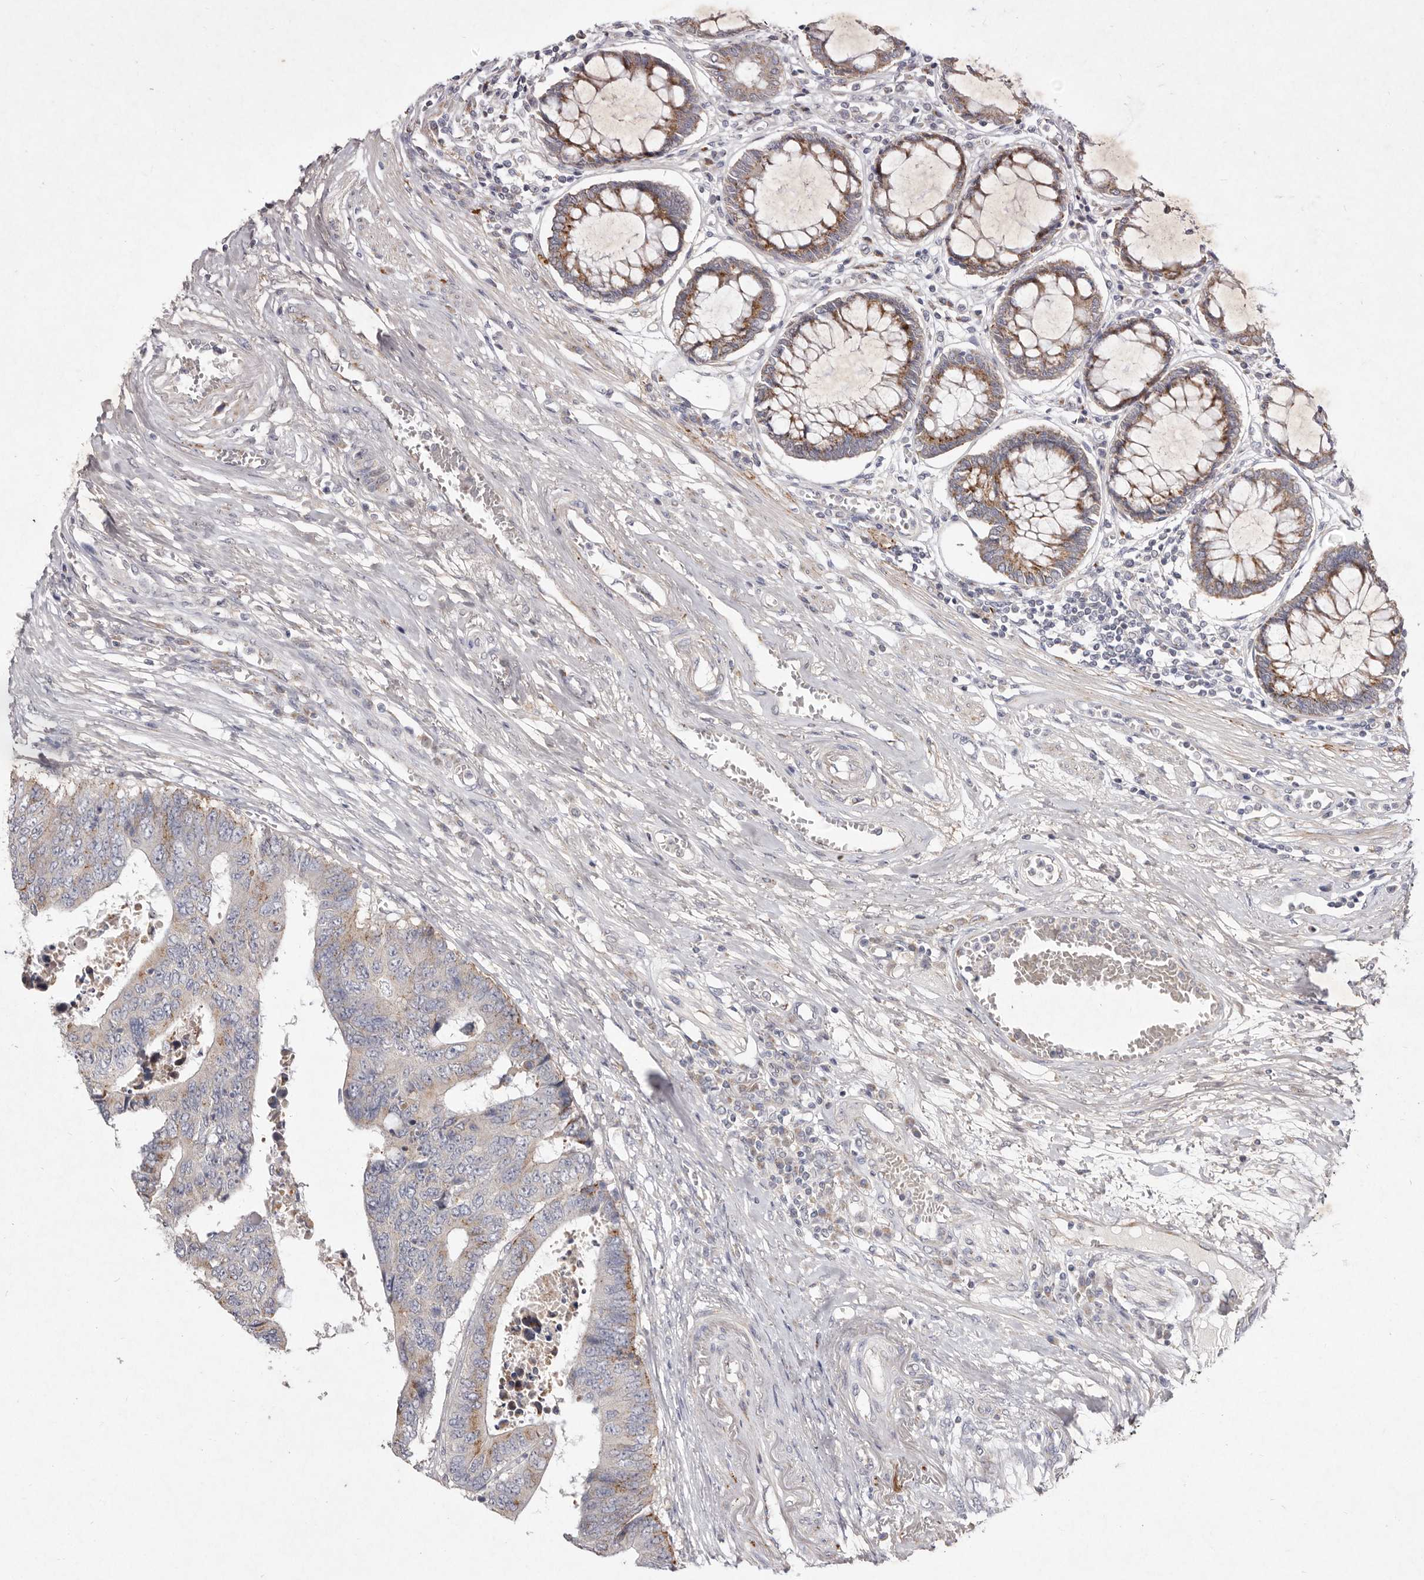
{"staining": {"intensity": "moderate", "quantity": "25%-75%", "location": "cytoplasmic/membranous"}, "tissue": "colorectal cancer", "cell_type": "Tumor cells", "image_type": "cancer", "snomed": [{"axis": "morphology", "description": "Adenocarcinoma, NOS"}, {"axis": "topography", "description": "Rectum"}], "caption": "Adenocarcinoma (colorectal) was stained to show a protein in brown. There is medium levels of moderate cytoplasmic/membranous expression in about 25%-75% of tumor cells. The protein of interest is shown in brown color, while the nuclei are stained blue.", "gene": "USP24", "patient": {"sex": "male", "age": 84}}